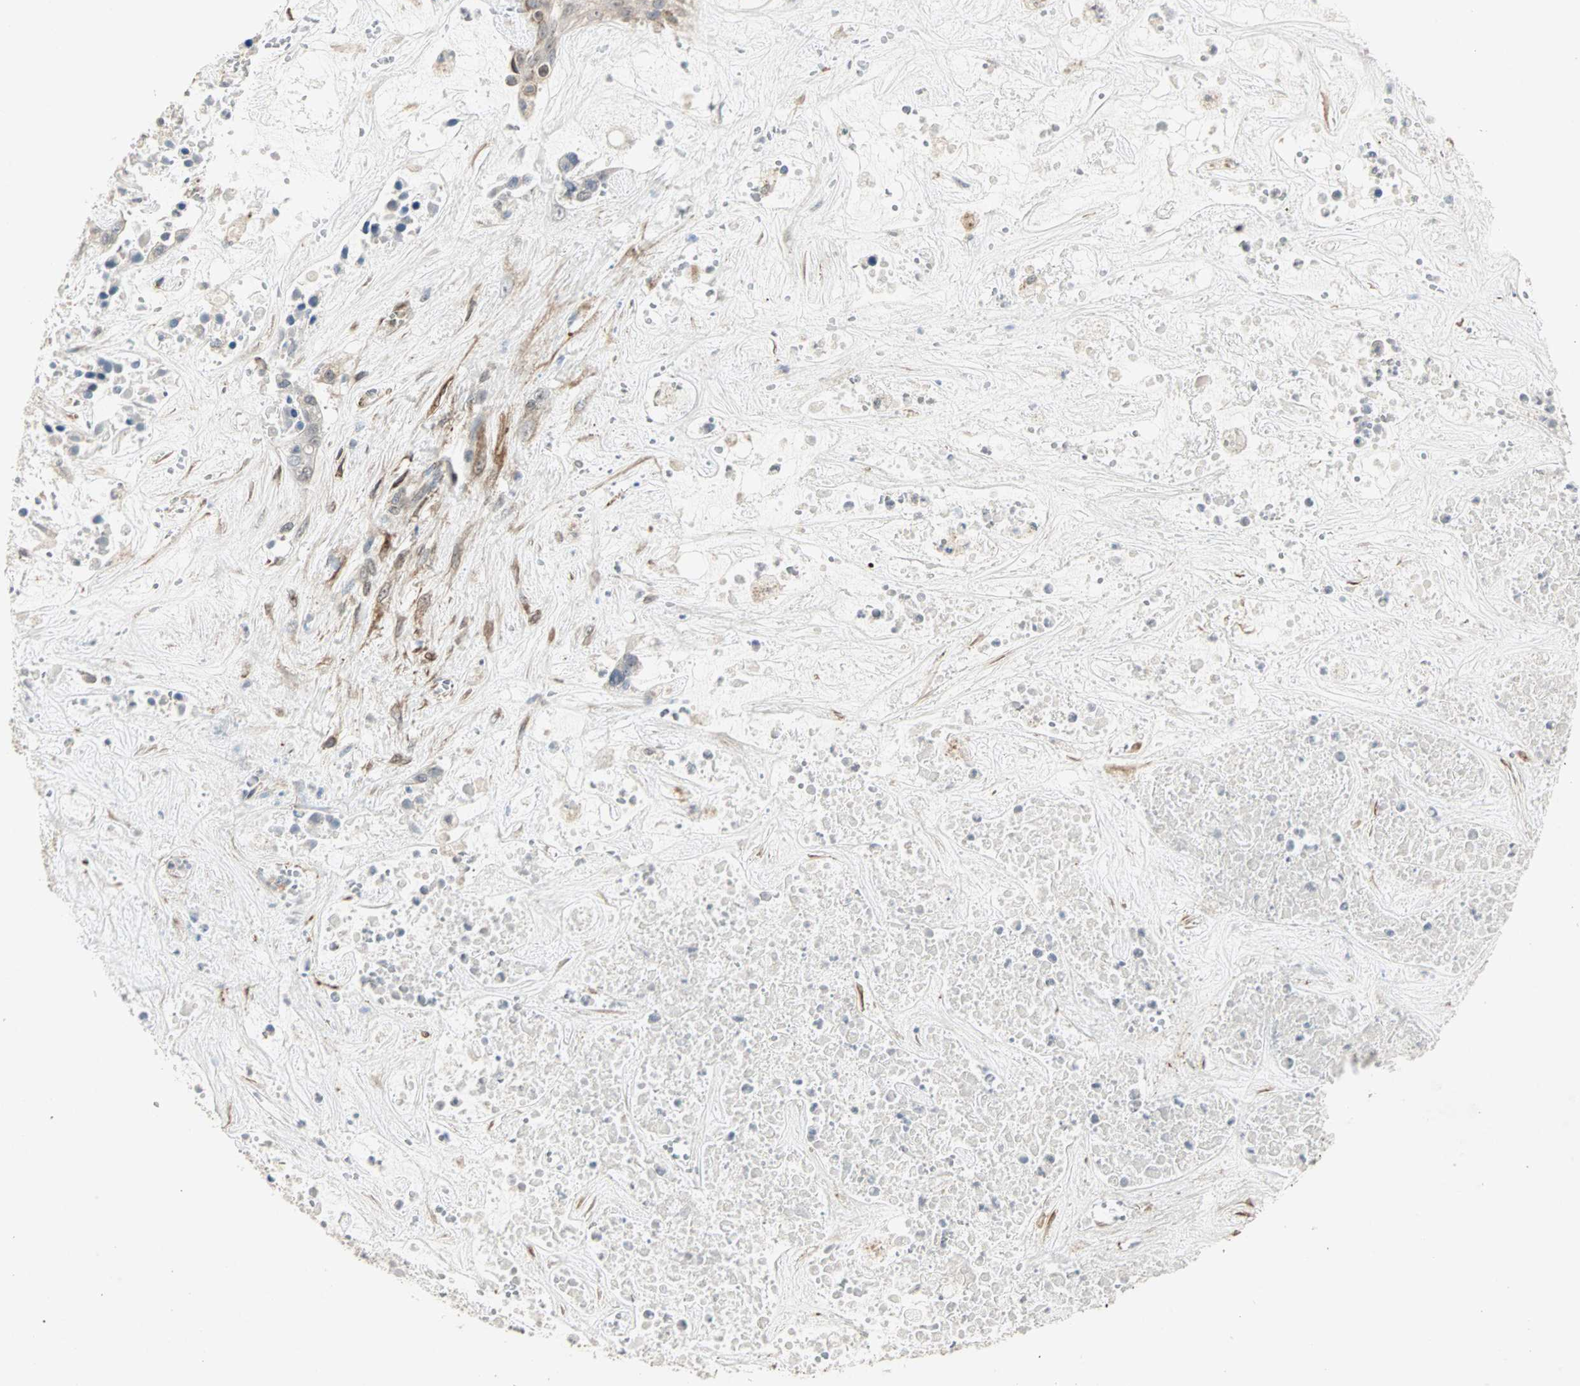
{"staining": {"intensity": "weak", "quantity": "<25%", "location": "cytoplasmic/membranous"}, "tissue": "liver cancer", "cell_type": "Tumor cells", "image_type": "cancer", "snomed": [{"axis": "morphology", "description": "Cholangiocarcinoma"}, {"axis": "topography", "description": "Liver"}], "caption": "High power microscopy photomicrograph of an immunohistochemistry micrograph of liver cancer (cholangiocarcinoma), revealing no significant staining in tumor cells.", "gene": "TRPV4", "patient": {"sex": "female", "age": 65}}